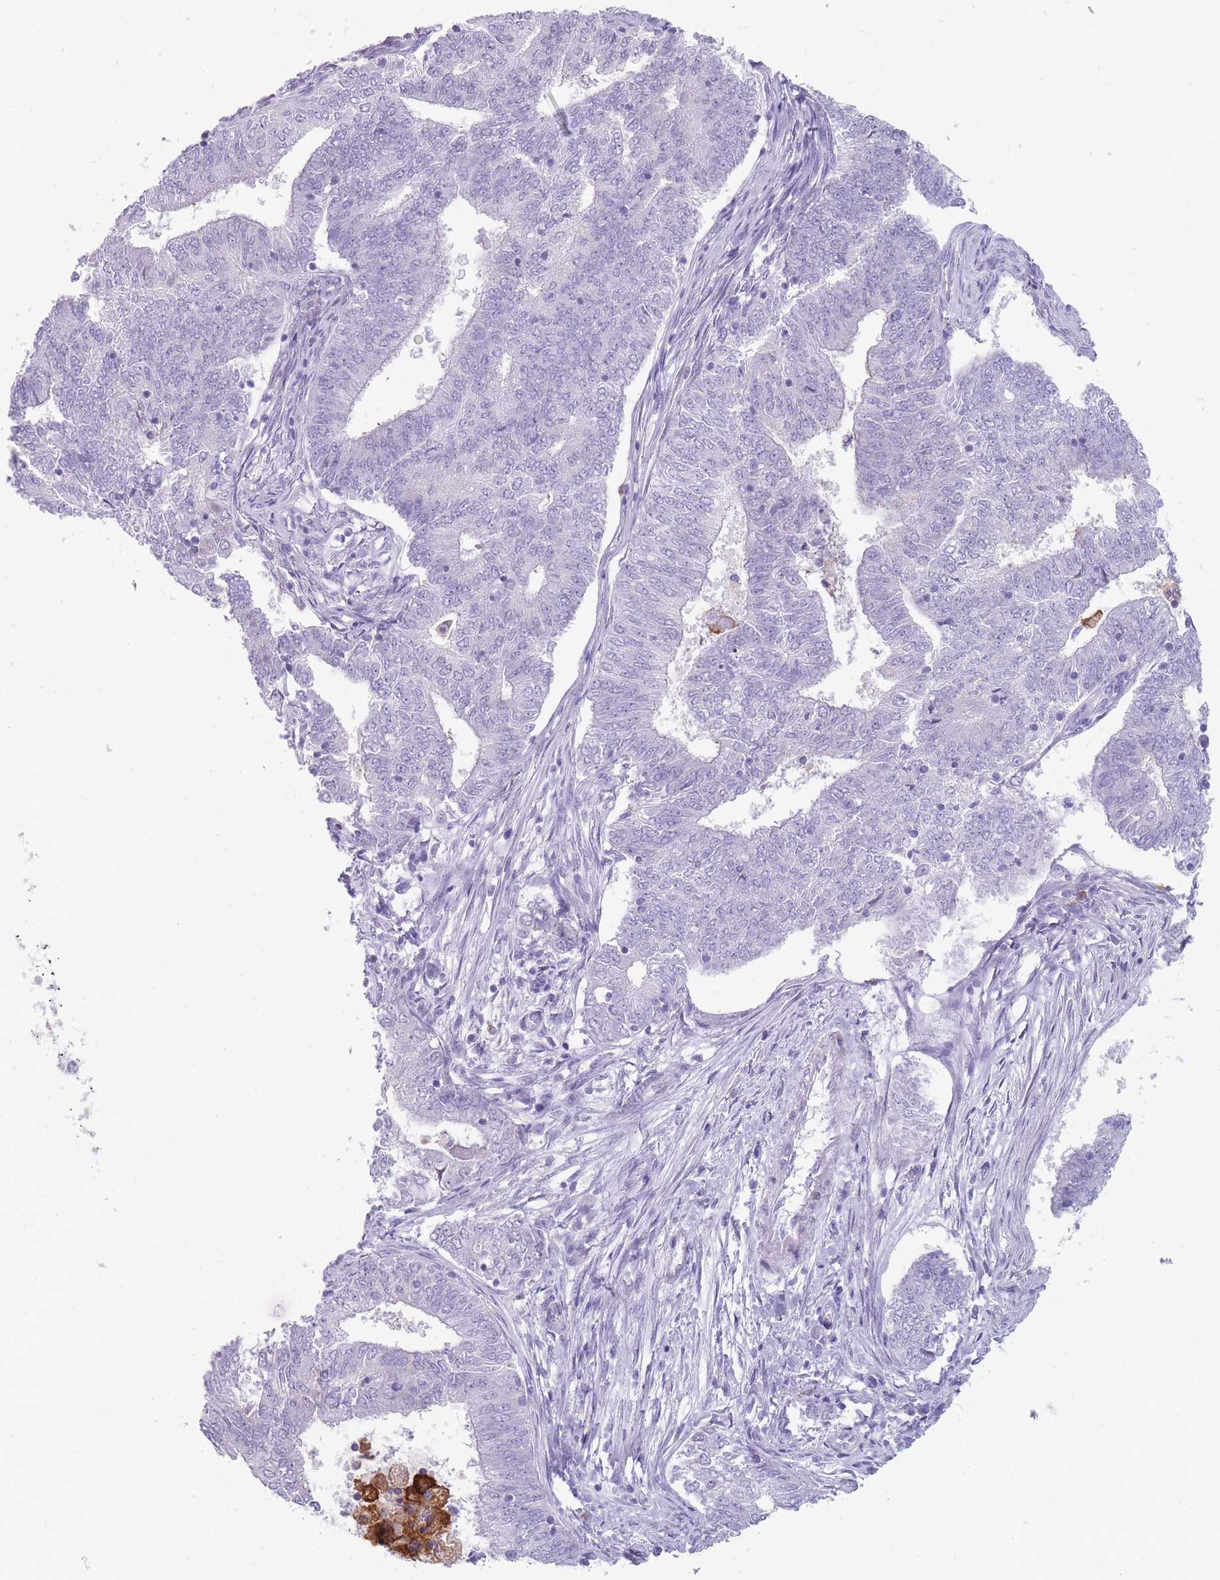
{"staining": {"intensity": "negative", "quantity": "none", "location": "none"}, "tissue": "endometrial cancer", "cell_type": "Tumor cells", "image_type": "cancer", "snomed": [{"axis": "morphology", "description": "Adenocarcinoma, NOS"}, {"axis": "topography", "description": "Endometrium"}], "caption": "This histopathology image is of adenocarcinoma (endometrial) stained with immunohistochemistry (IHC) to label a protein in brown with the nuclei are counter-stained blue. There is no positivity in tumor cells.", "gene": "CR1L", "patient": {"sex": "female", "age": 62}}